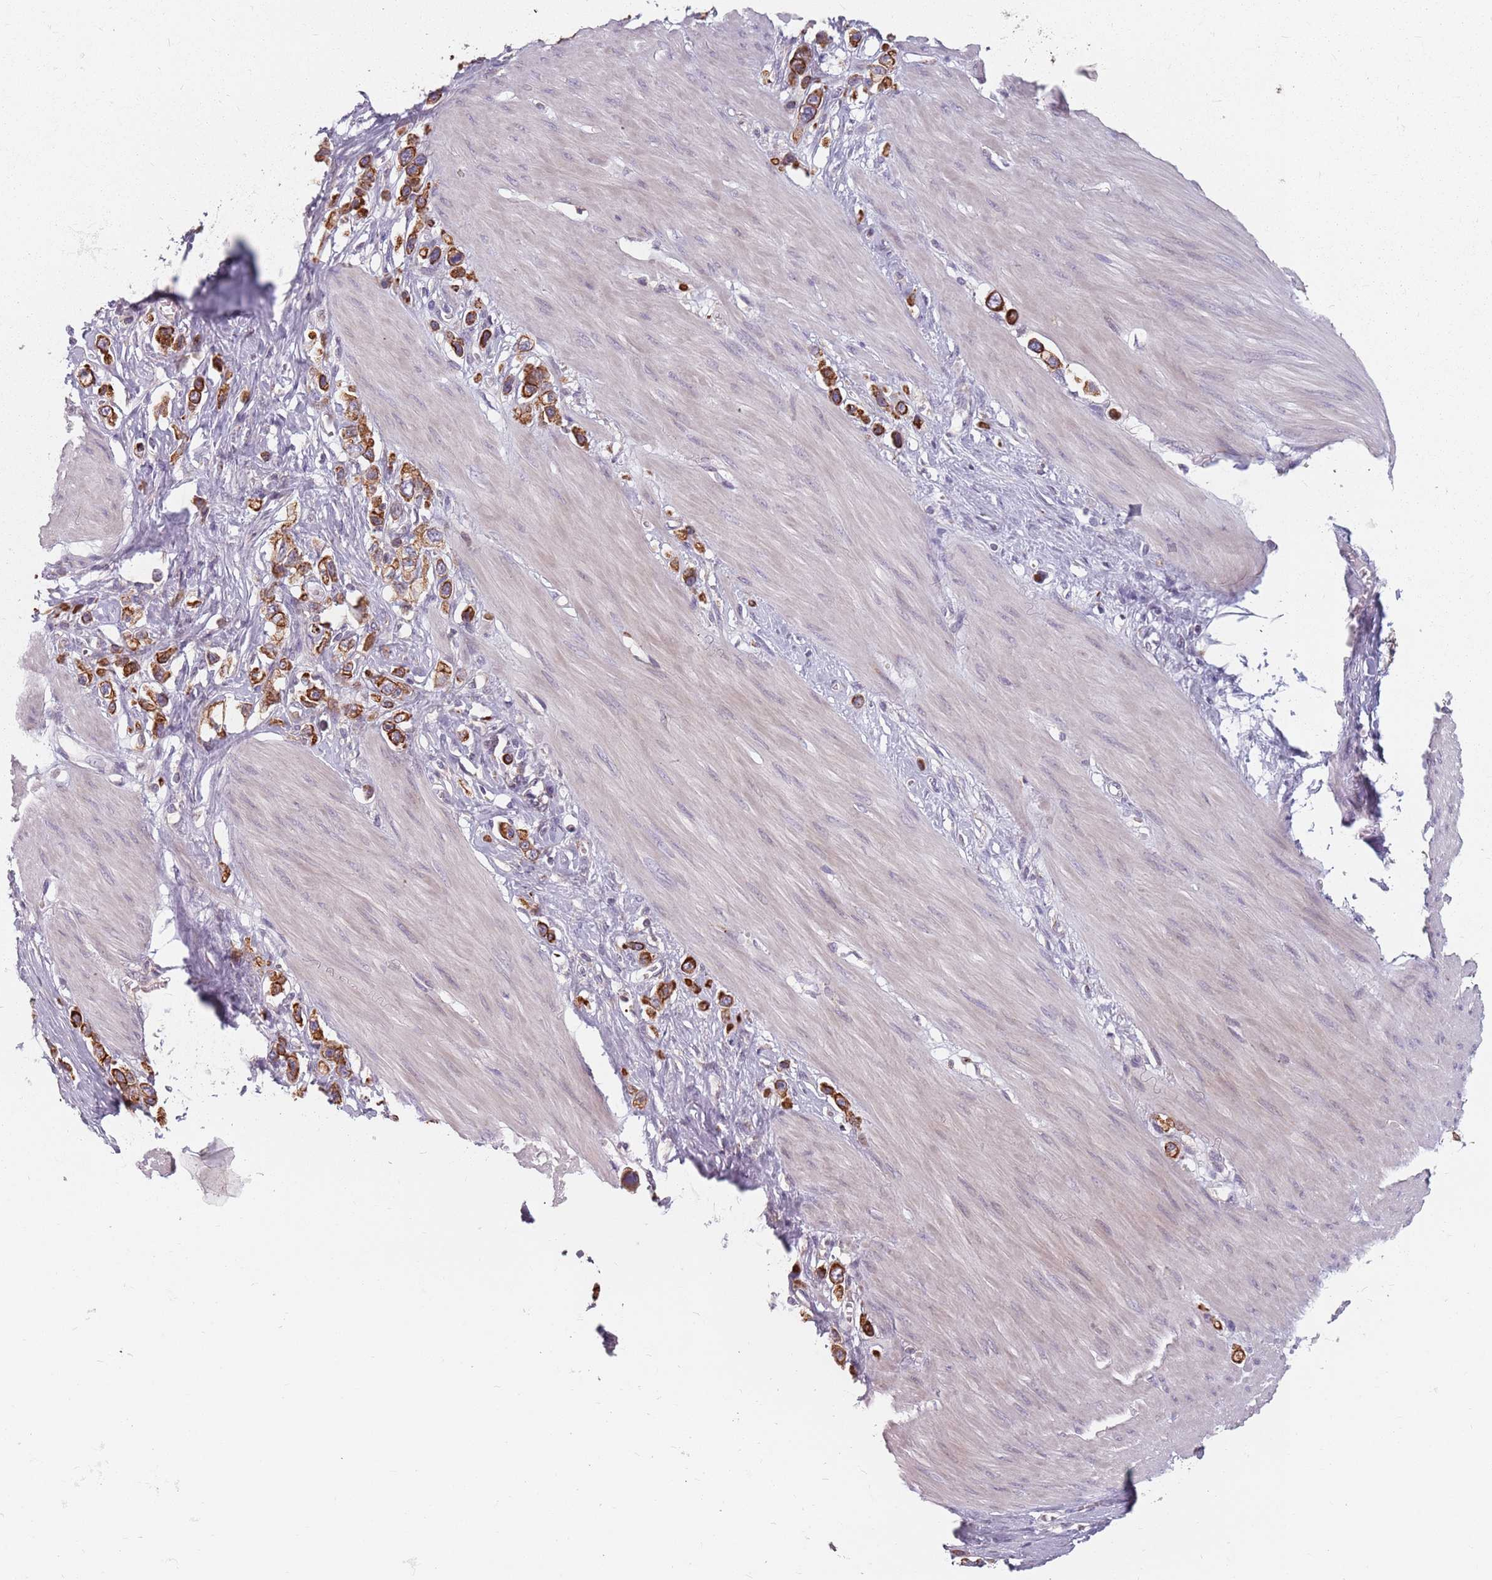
{"staining": {"intensity": "strong", "quantity": ">75%", "location": "cytoplasmic/membranous"}, "tissue": "stomach cancer", "cell_type": "Tumor cells", "image_type": "cancer", "snomed": [{"axis": "morphology", "description": "Adenocarcinoma, NOS"}, {"axis": "topography", "description": "Stomach"}], "caption": "Adenocarcinoma (stomach) stained with immunohistochemistry exhibits strong cytoplasmic/membranous staining in approximately >75% of tumor cells. The protein is shown in brown color, while the nuclei are stained blue.", "gene": "ADAL", "patient": {"sex": "female", "age": 65}}